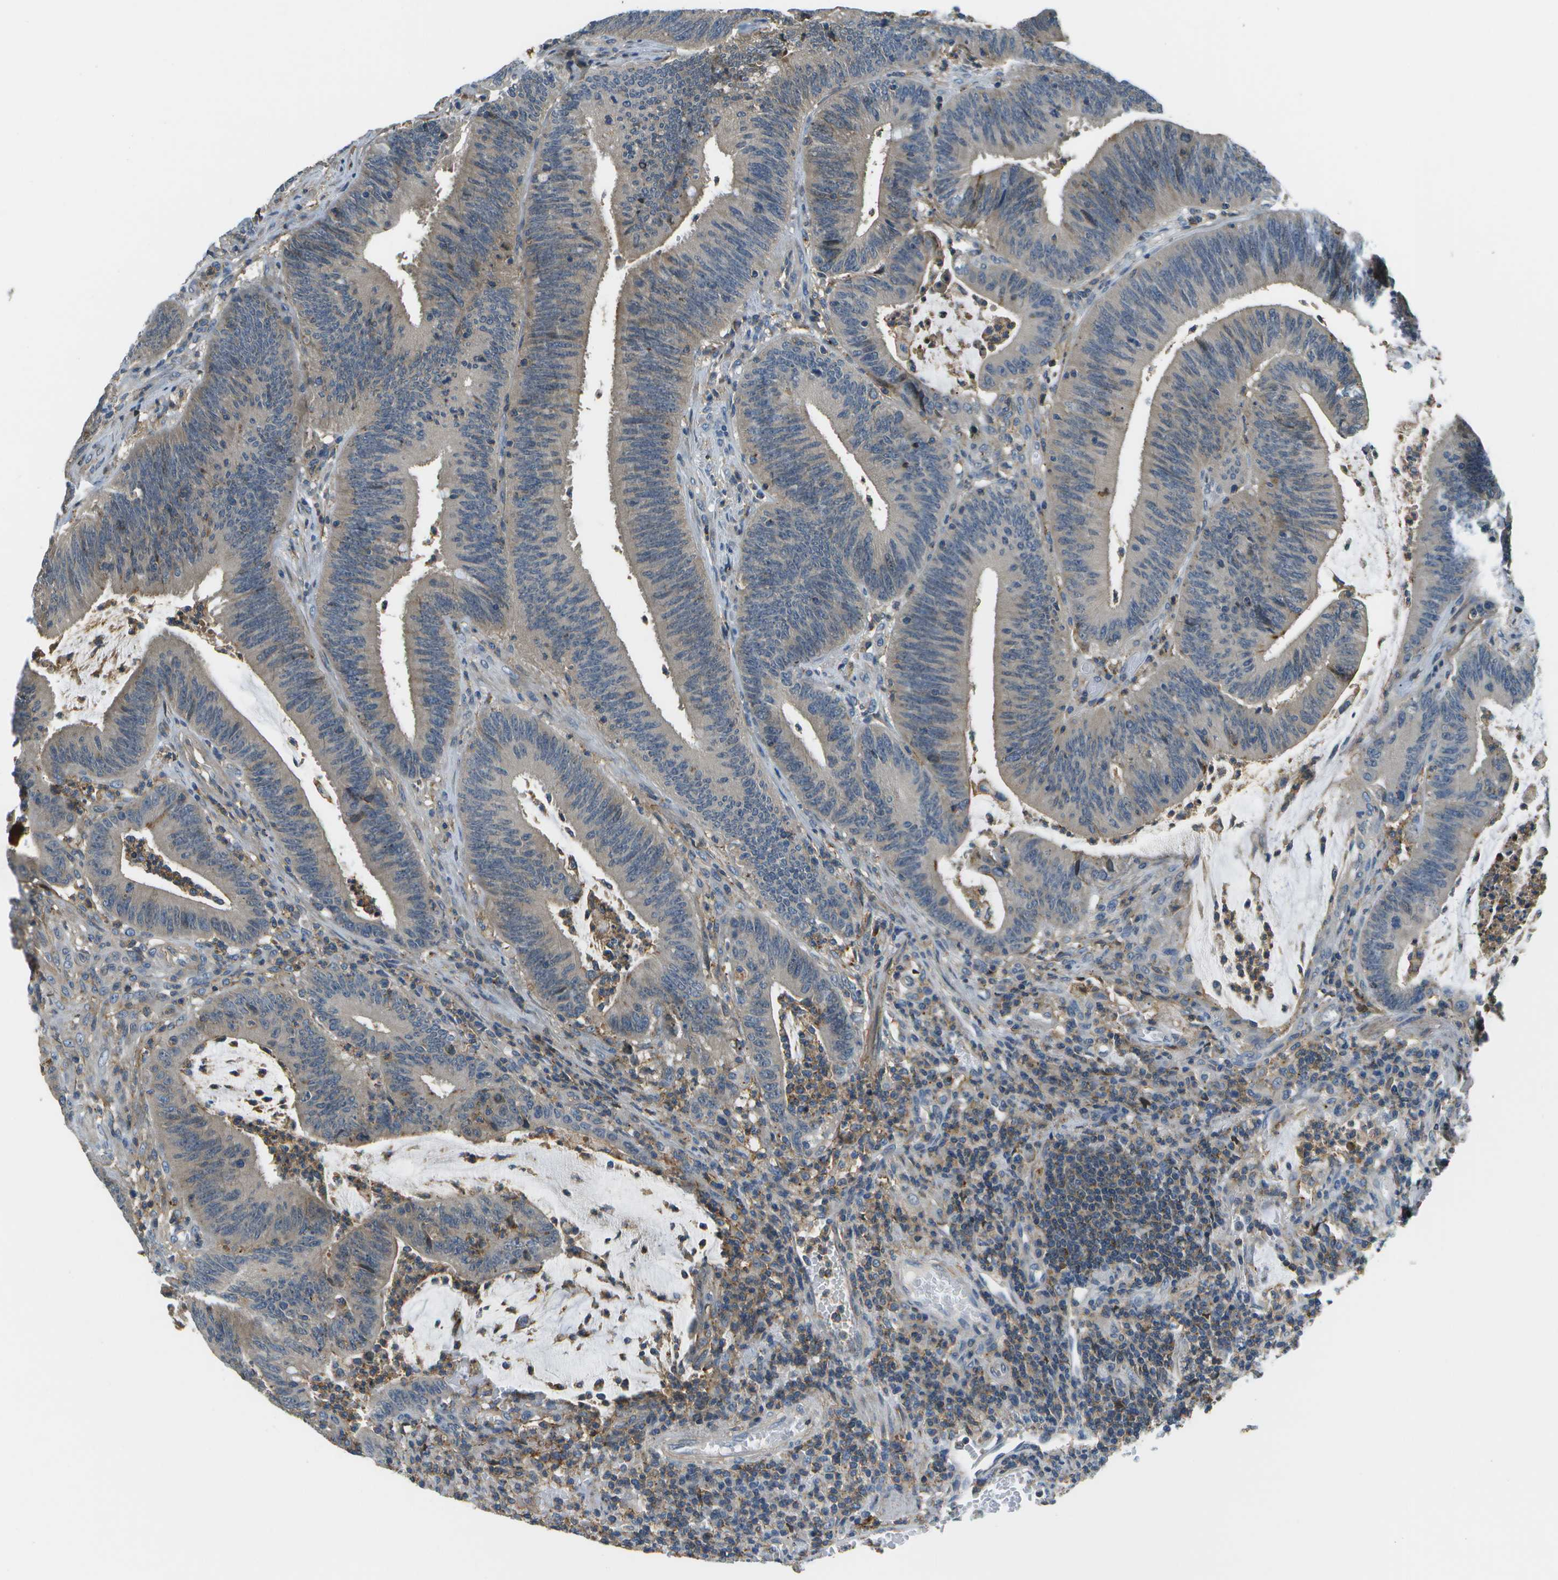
{"staining": {"intensity": "weak", "quantity": "25%-75%", "location": "cytoplasmic/membranous"}, "tissue": "colorectal cancer", "cell_type": "Tumor cells", "image_type": "cancer", "snomed": [{"axis": "morphology", "description": "Normal tissue, NOS"}, {"axis": "morphology", "description": "Adenocarcinoma, NOS"}, {"axis": "topography", "description": "Rectum"}], "caption": "The immunohistochemical stain labels weak cytoplasmic/membranous positivity in tumor cells of adenocarcinoma (colorectal) tissue. The staining is performed using DAB (3,3'-diaminobenzidine) brown chromogen to label protein expression. The nuclei are counter-stained blue using hematoxylin.", "gene": "LRRC66", "patient": {"sex": "female", "age": 66}}